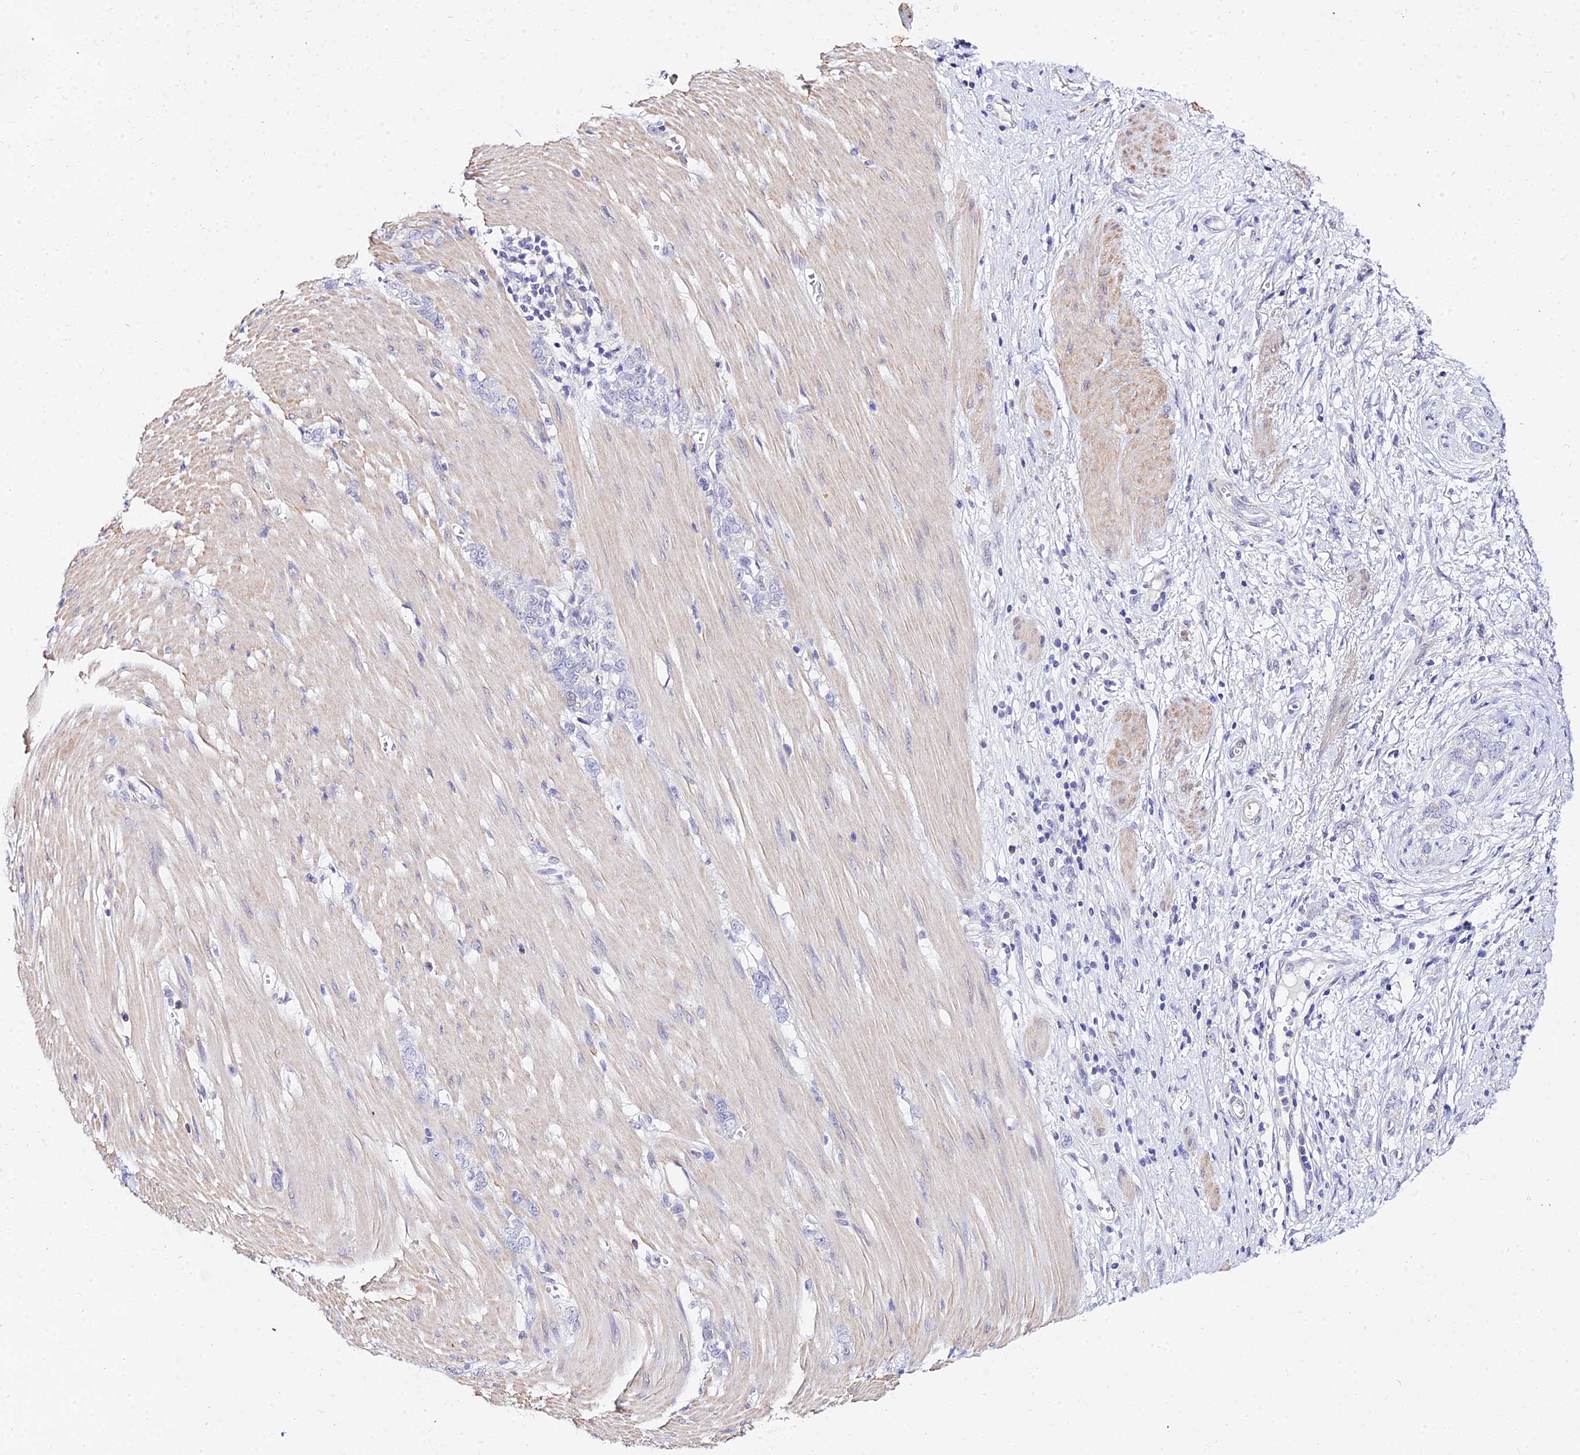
{"staining": {"intensity": "negative", "quantity": "none", "location": "none"}, "tissue": "stomach cancer", "cell_type": "Tumor cells", "image_type": "cancer", "snomed": [{"axis": "morphology", "description": "Adenocarcinoma, NOS"}, {"axis": "topography", "description": "Stomach"}], "caption": "Immunohistochemistry (IHC) micrograph of neoplastic tissue: human stomach cancer stained with DAB (3,3'-diaminobenzidine) shows no significant protein expression in tumor cells.", "gene": "ZNF628", "patient": {"sex": "female", "age": 76}}